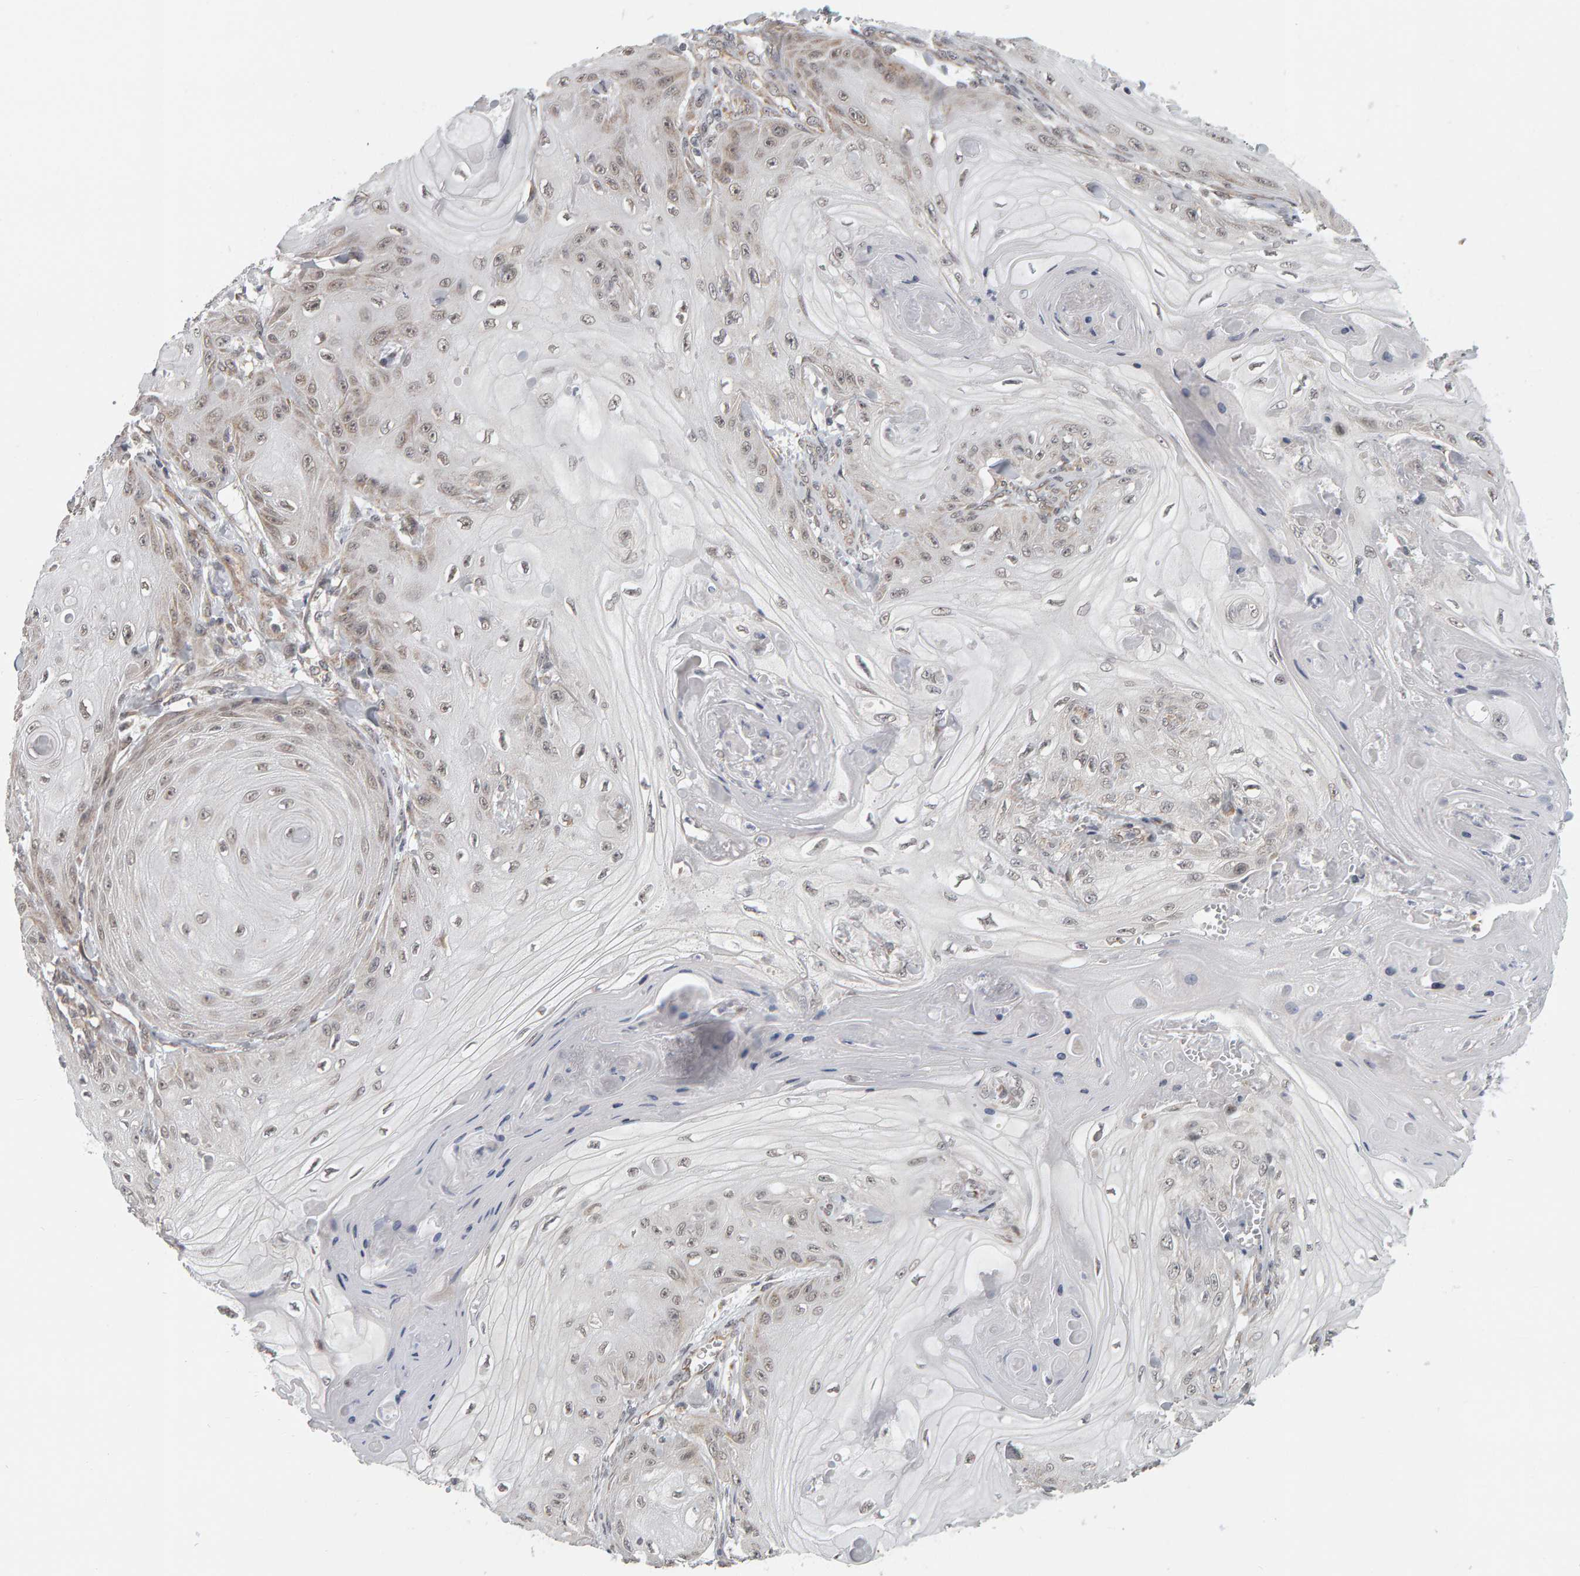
{"staining": {"intensity": "weak", "quantity": "25%-75%", "location": "nuclear"}, "tissue": "skin cancer", "cell_type": "Tumor cells", "image_type": "cancer", "snomed": [{"axis": "morphology", "description": "Squamous cell carcinoma, NOS"}, {"axis": "topography", "description": "Skin"}], "caption": "Immunohistochemistry (IHC) of skin squamous cell carcinoma displays low levels of weak nuclear staining in approximately 25%-75% of tumor cells. (Brightfield microscopy of DAB IHC at high magnification).", "gene": "DAP3", "patient": {"sex": "male", "age": 74}}